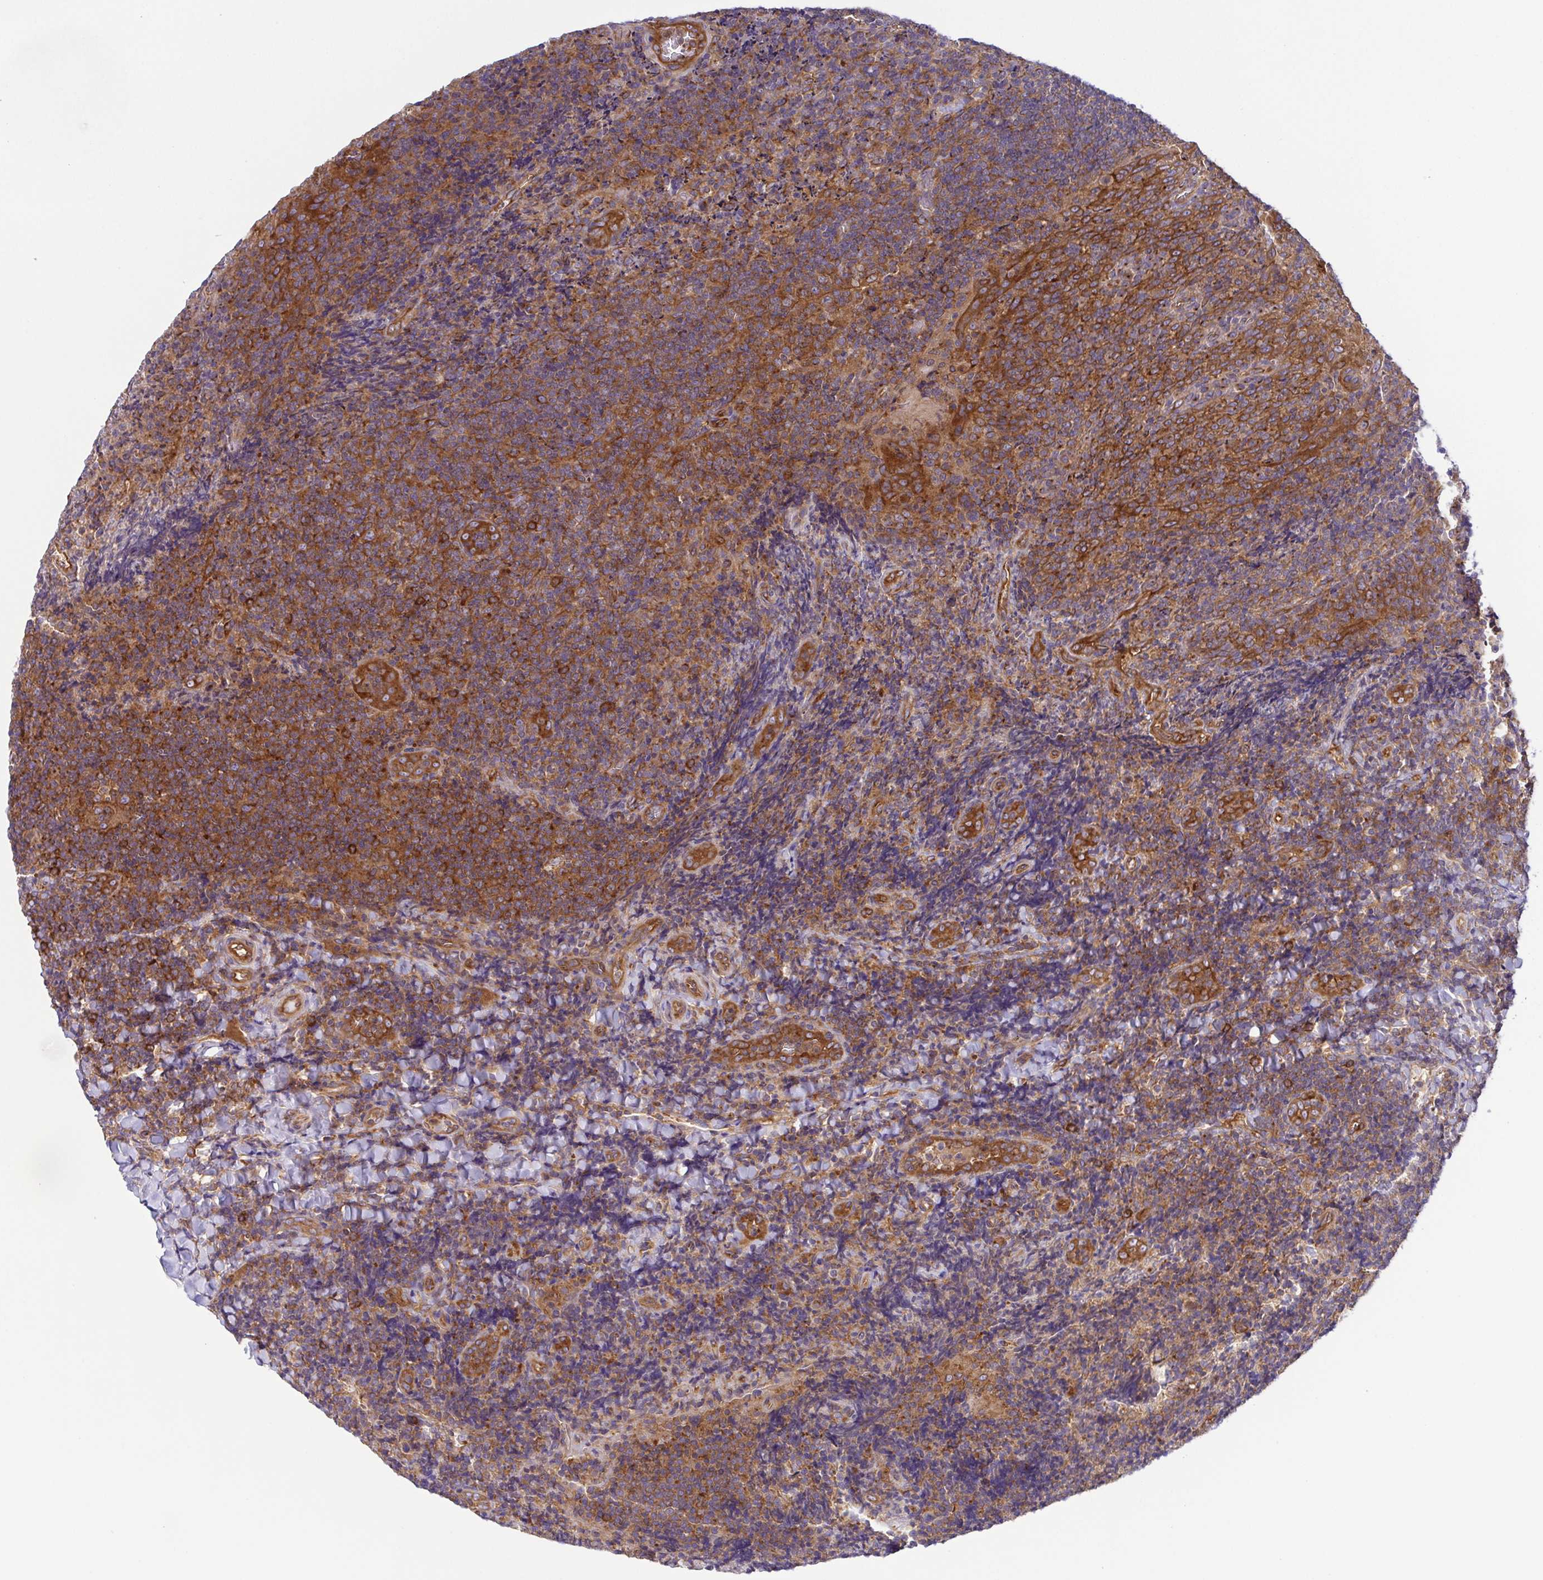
{"staining": {"intensity": "strong", "quantity": ">75%", "location": "cytoplasmic/membranous"}, "tissue": "tonsil", "cell_type": "Germinal center cells", "image_type": "normal", "snomed": [{"axis": "morphology", "description": "Normal tissue, NOS"}, {"axis": "topography", "description": "Tonsil"}], "caption": "Strong cytoplasmic/membranous staining for a protein is appreciated in about >75% of germinal center cells of unremarkable tonsil using immunohistochemistry.", "gene": "KIF5B", "patient": {"sex": "male", "age": 17}}